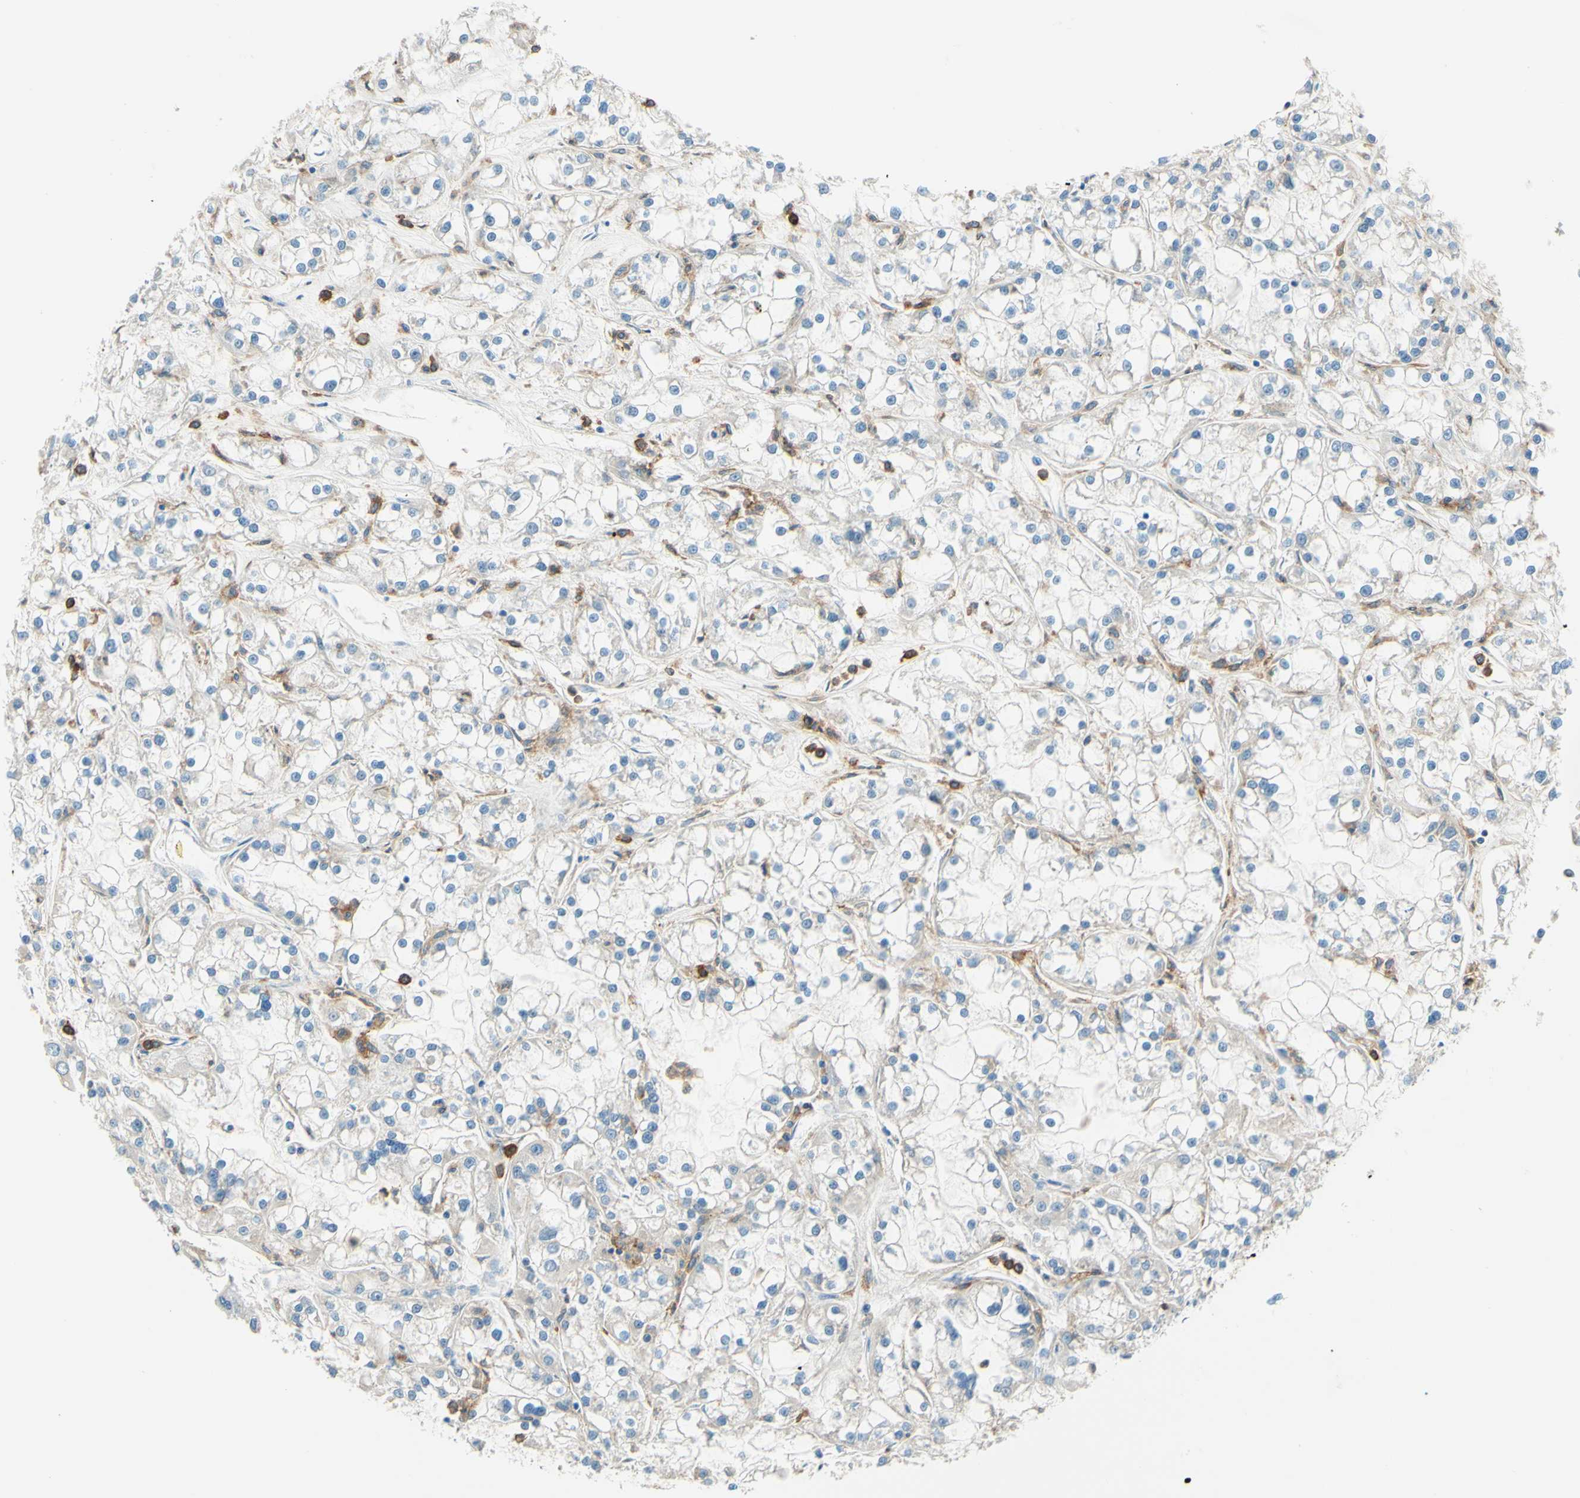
{"staining": {"intensity": "negative", "quantity": "none", "location": "none"}, "tissue": "renal cancer", "cell_type": "Tumor cells", "image_type": "cancer", "snomed": [{"axis": "morphology", "description": "Adenocarcinoma, NOS"}, {"axis": "topography", "description": "Kidney"}], "caption": "An image of adenocarcinoma (renal) stained for a protein reveals no brown staining in tumor cells. (Immunohistochemistry, brightfield microscopy, high magnification).", "gene": "SIGLEC9", "patient": {"sex": "female", "age": 52}}